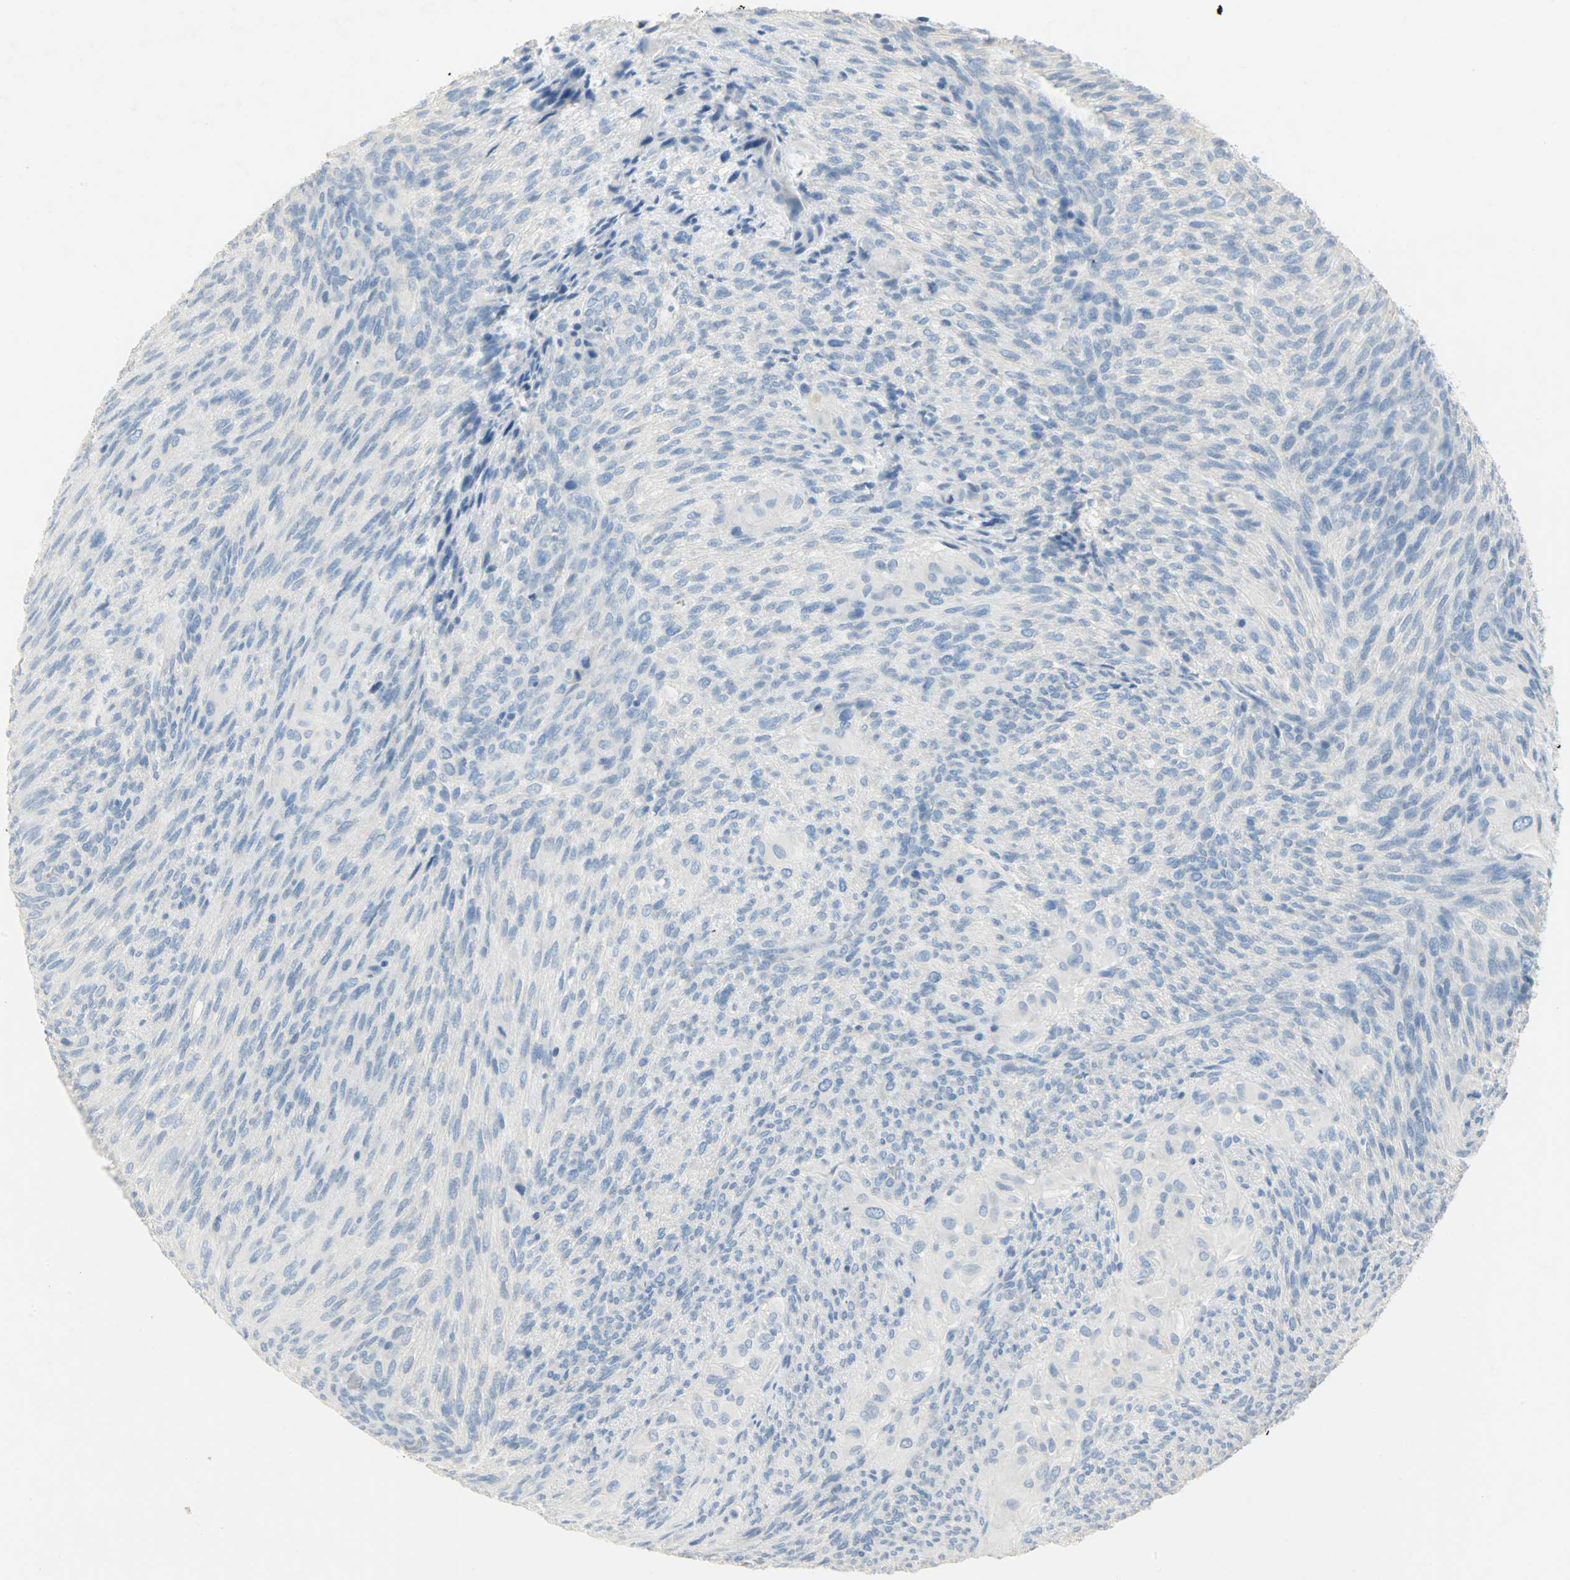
{"staining": {"intensity": "negative", "quantity": "none", "location": "none"}, "tissue": "glioma", "cell_type": "Tumor cells", "image_type": "cancer", "snomed": [{"axis": "morphology", "description": "Glioma, malignant, High grade"}, {"axis": "topography", "description": "Cerebral cortex"}], "caption": "Immunohistochemical staining of human glioma exhibits no significant expression in tumor cells.", "gene": "PROM1", "patient": {"sex": "female", "age": 55}}